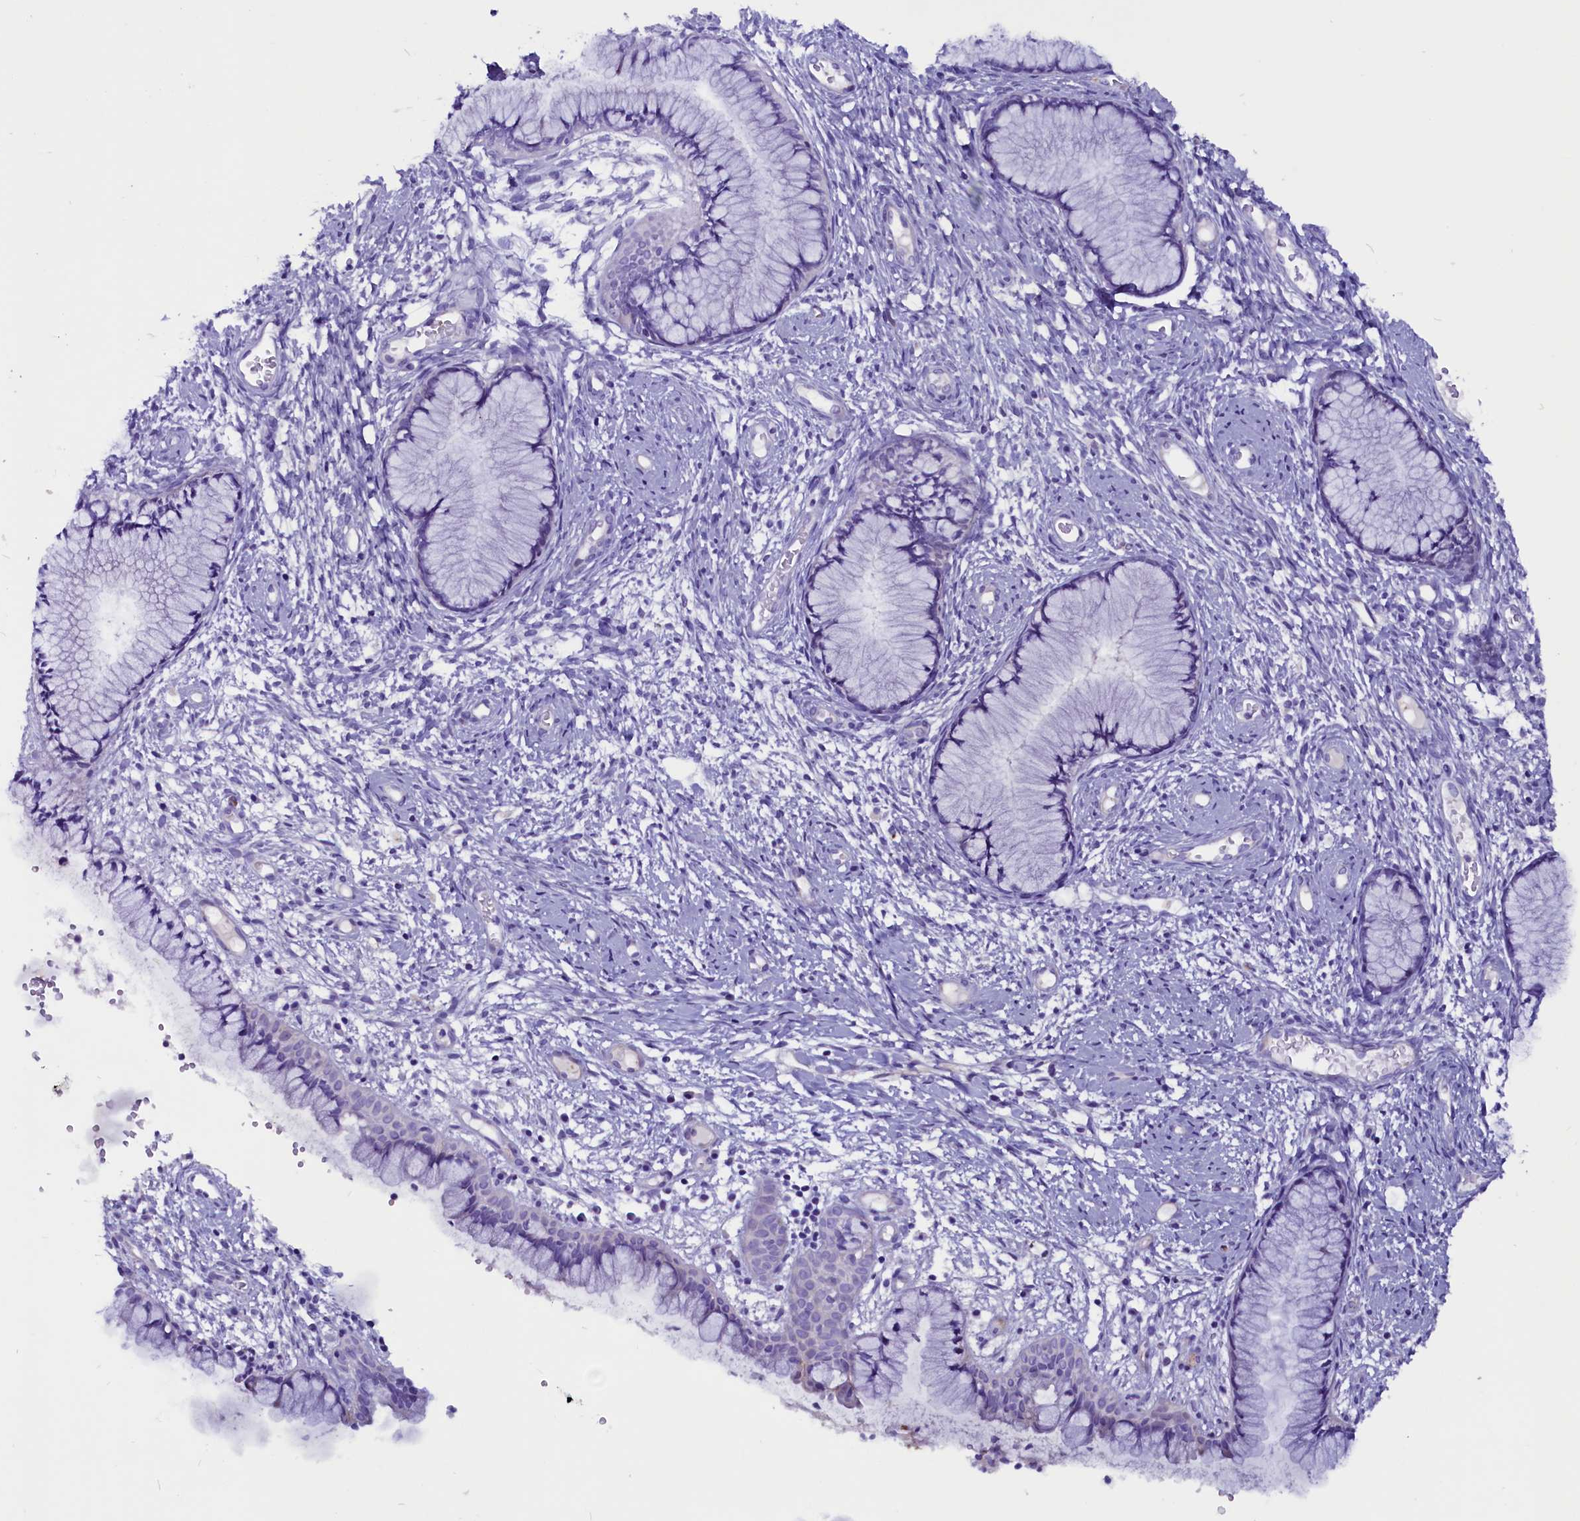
{"staining": {"intensity": "negative", "quantity": "none", "location": "none"}, "tissue": "cervix", "cell_type": "Glandular cells", "image_type": "normal", "snomed": [{"axis": "morphology", "description": "Normal tissue, NOS"}, {"axis": "topography", "description": "Cervix"}], "caption": "Glandular cells are negative for protein expression in normal human cervix.", "gene": "ZNF749", "patient": {"sex": "female", "age": 42}}